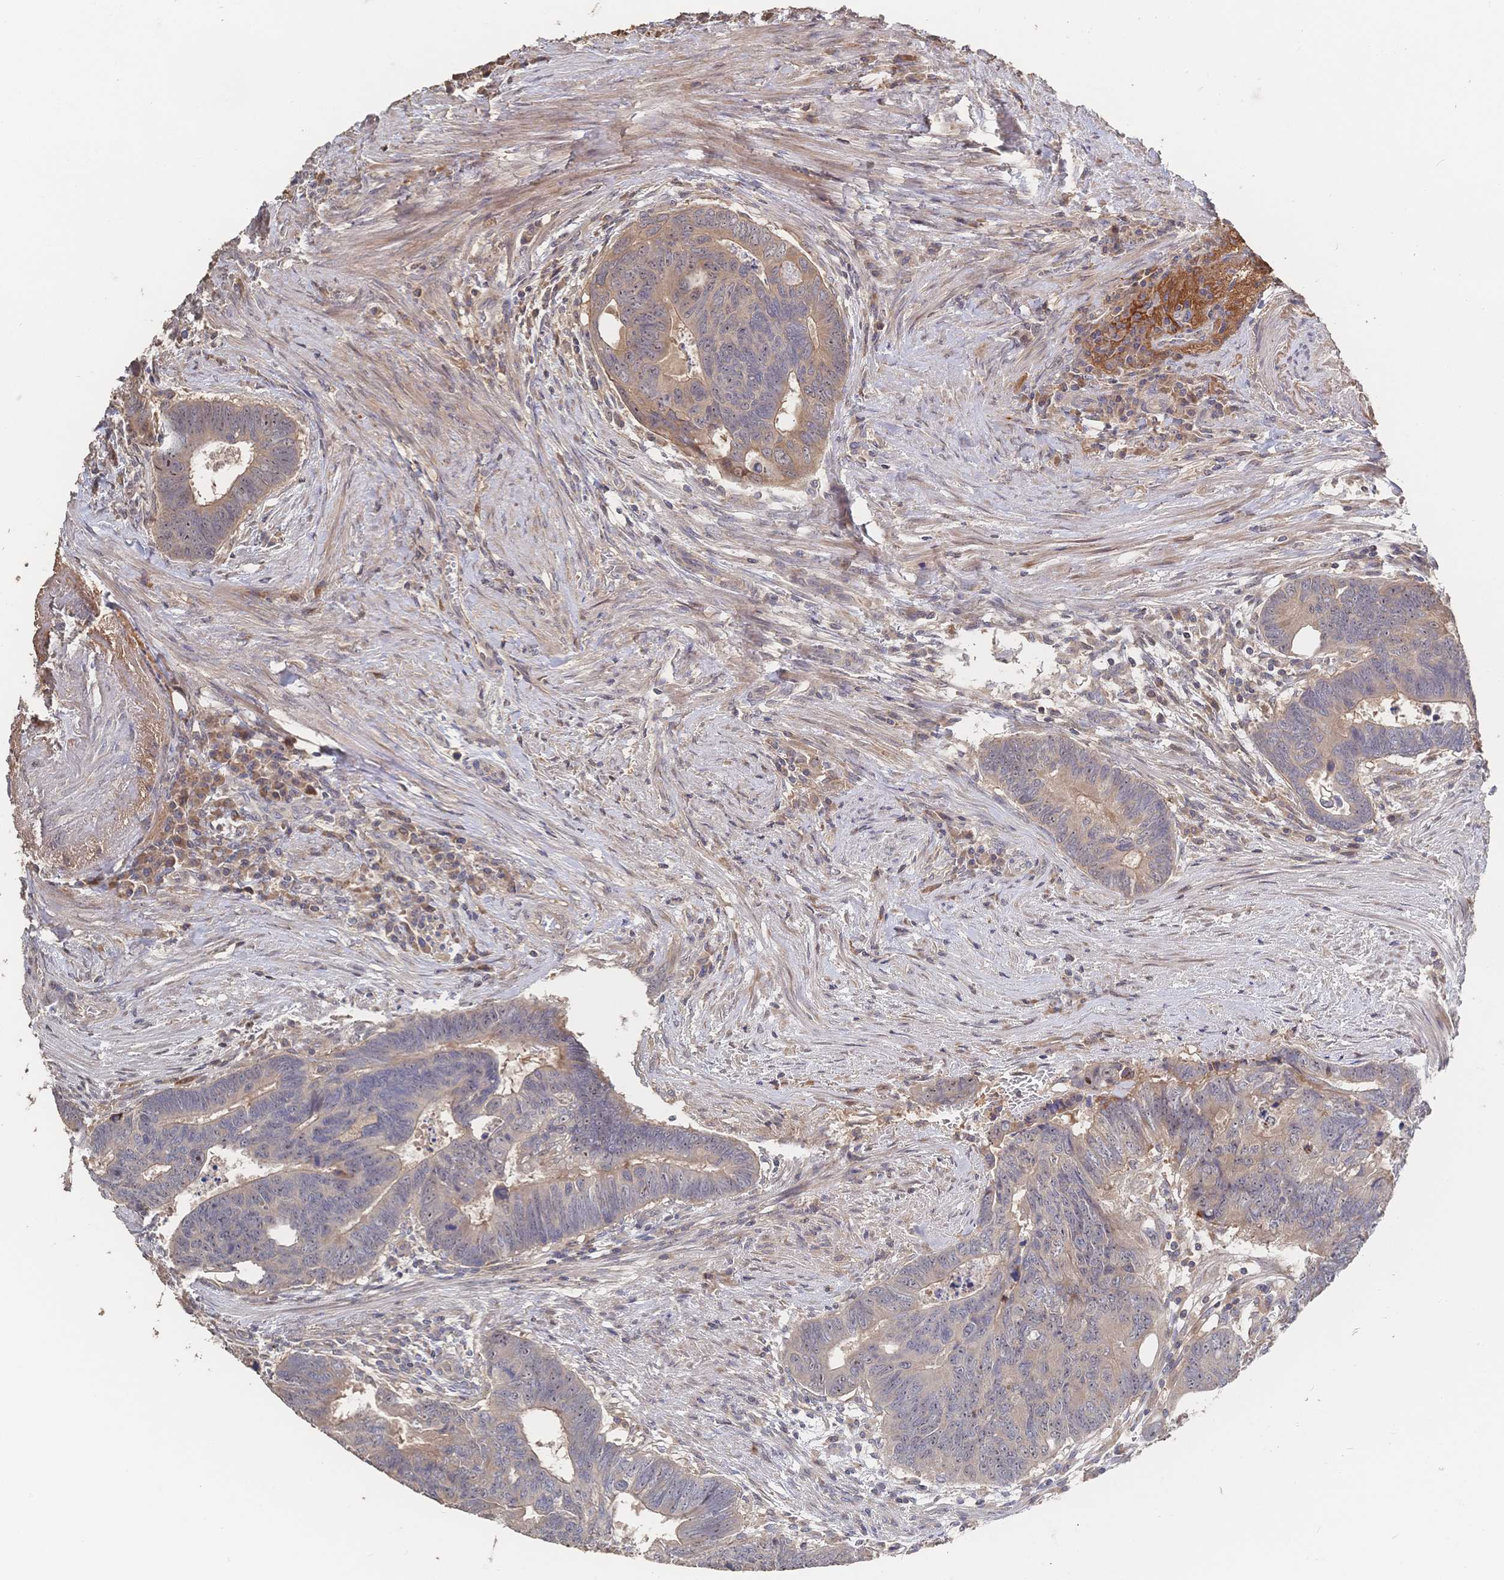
{"staining": {"intensity": "weak", "quantity": "25%-75%", "location": "cytoplasmic/membranous,nuclear"}, "tissue": "colorectal cancer", "cell_type": "Tumor cells", "image_type": "cancer", "snomed": [{"axis": "morphology", "description": "Adenocarcinoma, NOS"}, {"axis": "topography", "description": "Colon"}], "caption": "This histopathology image demonstrates IHC staining of adenocarcinoma (colorectal), with low weak cytoplasmic/membranous and nuclear positivity in about 25%-75% of tumor cells.", "gene": "DNAJA4", "patient": {"sex": "male", "age": 62}}